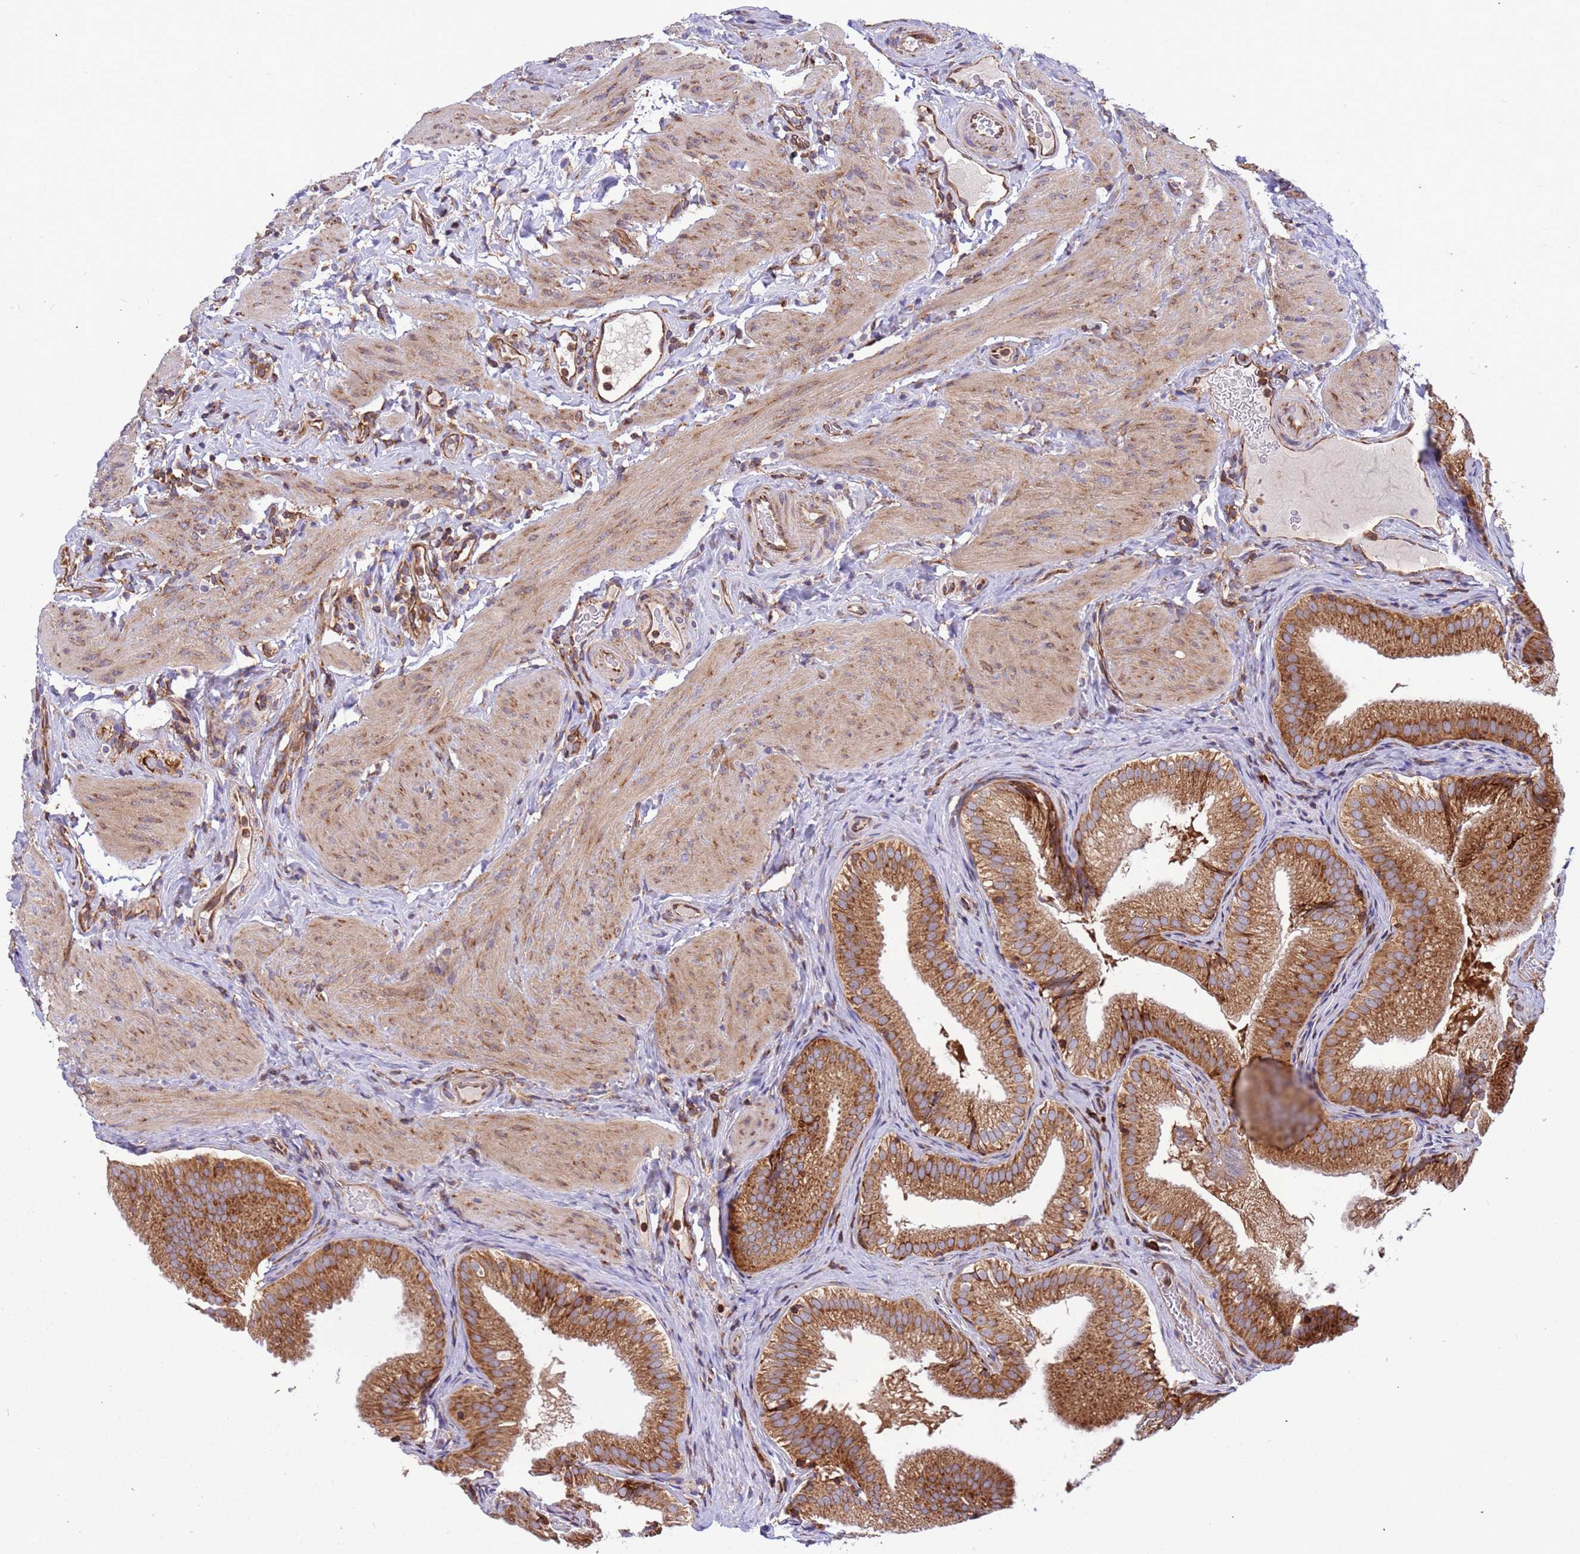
{"staining": {"intensity": "strong", "quantity": ">75%", "location": "cytoplasmic/membranous"}, "tissue": "gallbladder", "cell_type": "Glandular cells", "image_type": "normal", "snomed": [{"axis": "morphology", "description": "Normal tissue, NOS"}, {"axis": "topography", "description": "Gallbladder"}], "caption": "IHC photomicrograph of benign gallbladder stained for a protein (brown), which shows high levels of strong cytoplasmic/membranous staining in about >75% of glandular cells.", "gene": "RPL36", "patient": {"sex": "female", "age": 30}}